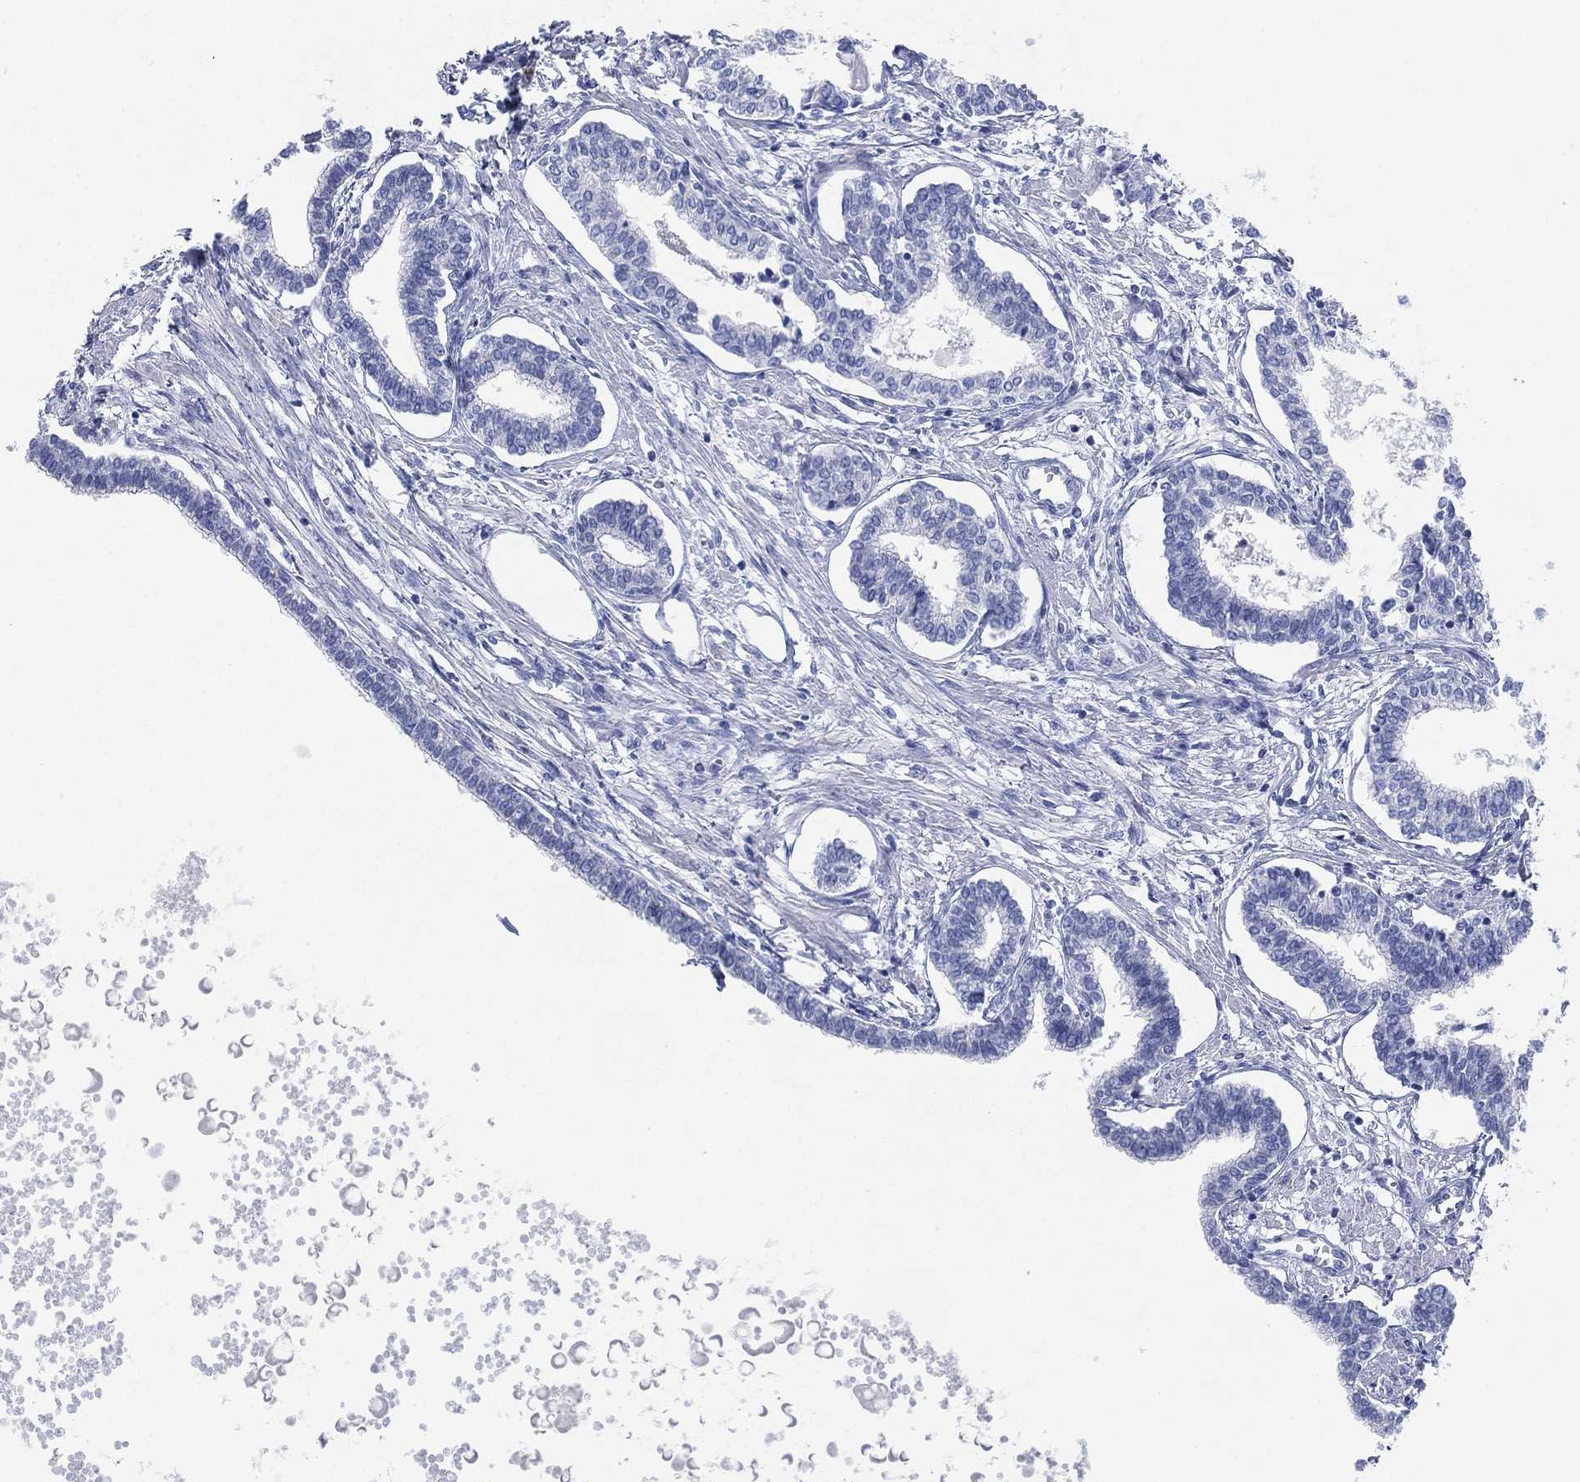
{"staining": {"intensity": "negative", "quantity": "none", "location": "none"}, "tissue": "prostate", "cell_type": "Glandular cells", "image_type": "normal", "snomed": [{"axis": "morphology", "description": "Normal tissue, NOS"}, {"axis": "topography", "description": "Prostate"}], "caption": "Glandular cells are negative for protein expression in benign human prostate. (Brightfield microscopy of DAB IHC at high magnification).", "gene": "ADAD2", "patient": {"sex": "male", "age": 60}}